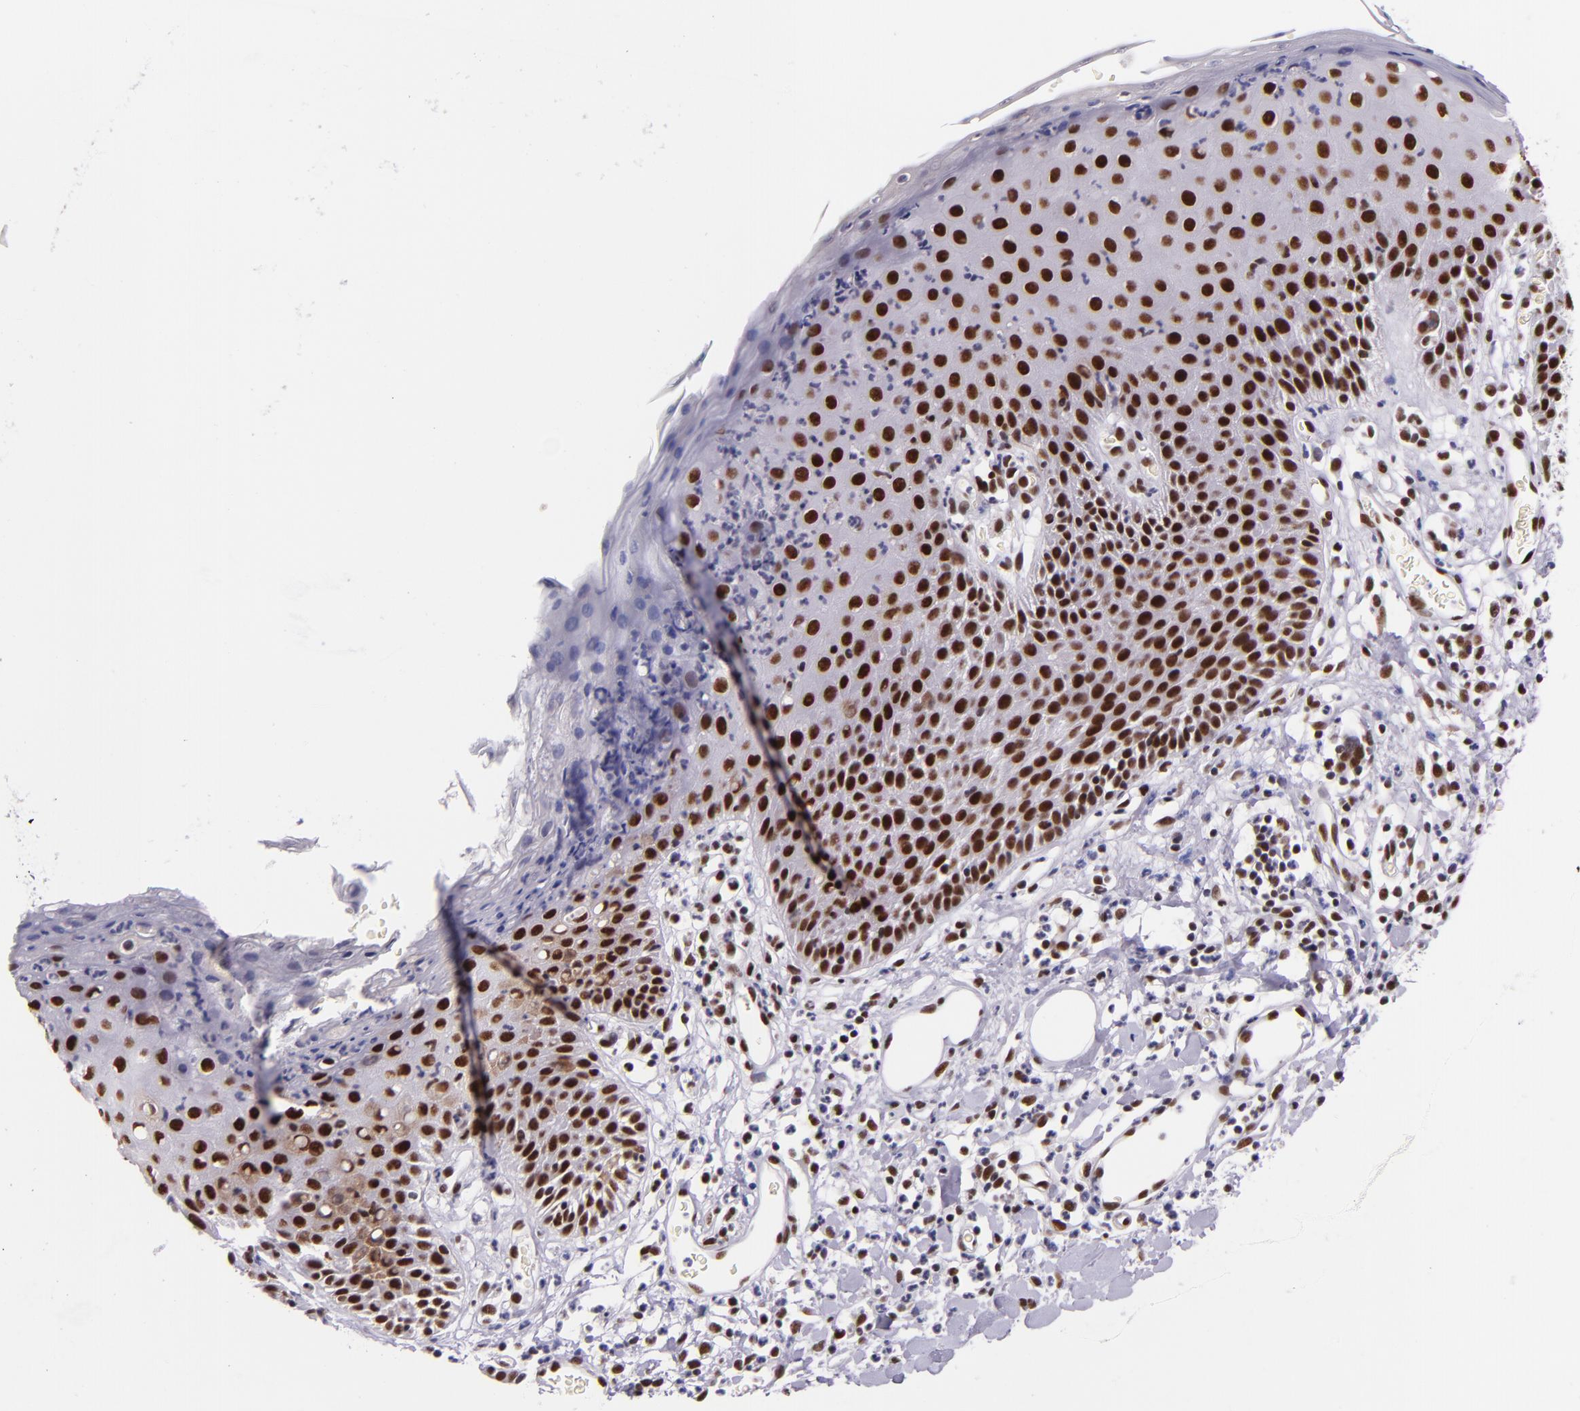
{"staining": {"intensity": "strong", "quantity": ">75%", "location": "nuclear"}, "tissue": "skin", "cell_type": "Epidermal cells", "image_type": "normal", "snomed": [{"axis": "morphology", "description": "Normal tissue, NOS"}, {"axis": "topography", "description": "Vulva"}, {"axis": "topography", "description": "Peripheral nerve tissue"}], "caption": "The photomicrograph reveals immunohistochemical staining of unremarkable skin. There is strong nuclear staining is identified in about >75% of epidermal cells.", "gene": "GPKOW", "patient": {"sex": "female", "age": 68}}